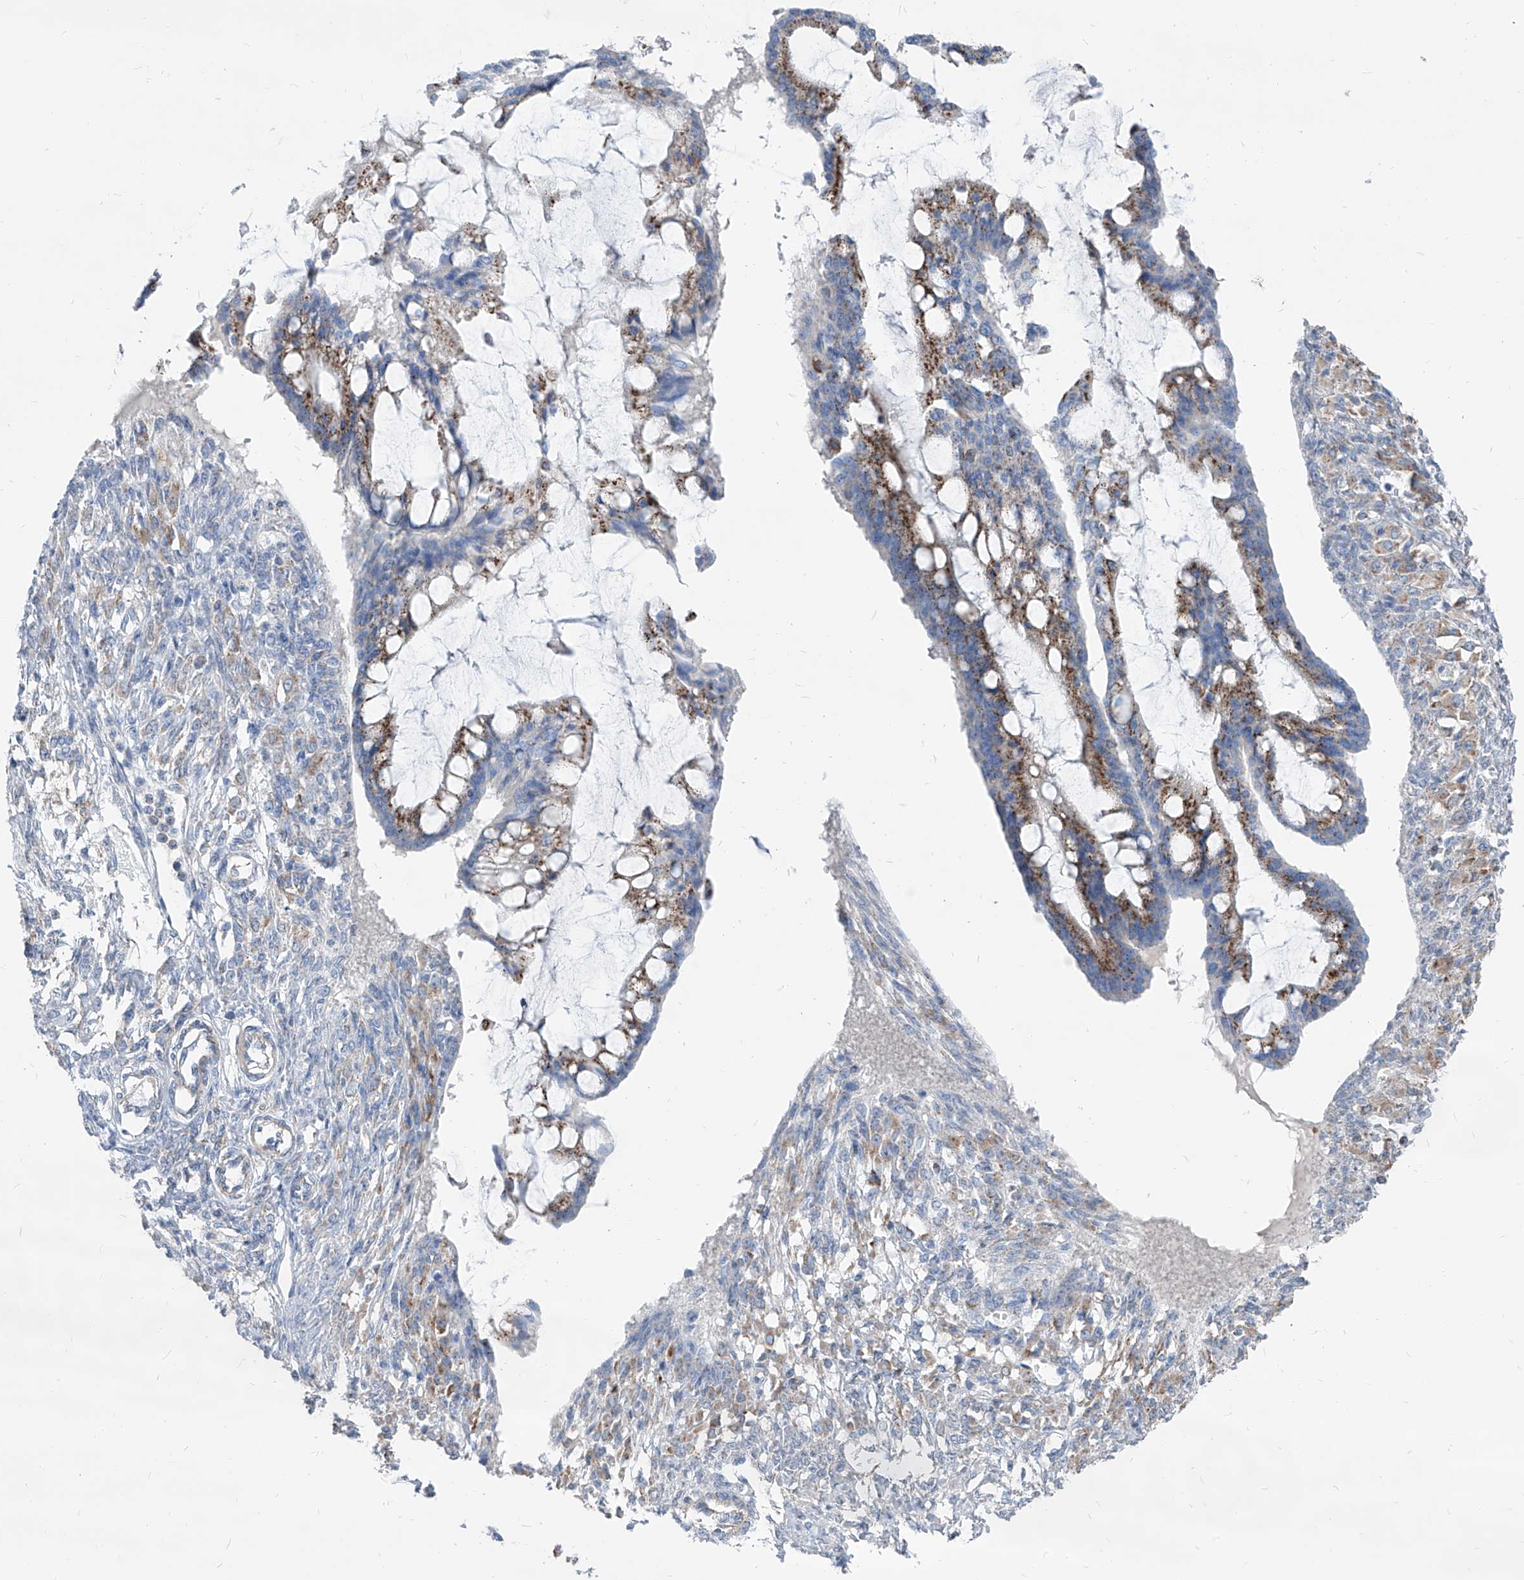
{"staining": {"intensity": "moderate", "quantity": ">75%", "location": "cytoplasmic/membranous"}, "tissue": "ovarian cancer", "cell_type": "Tumor cells", "image_type": "cancer", "snomed": [{"axis": "morphology", "description": "Cystadenocarcinoma, mucinous, NOS"}, {"axis": "topography", "description": "Ovary"}], "caption": "Immunohistochemistry (IHC) (DAB (3,3'-diaminobenzidine)) staining of human ovarian cancer (mucinous cystadenocarcinoma) displays moderate cytoplasmic/membranous protein expression in about >75% of tumor cells.", "gene": "AGPS", "patient": {"sex": "female", "age": 73}}